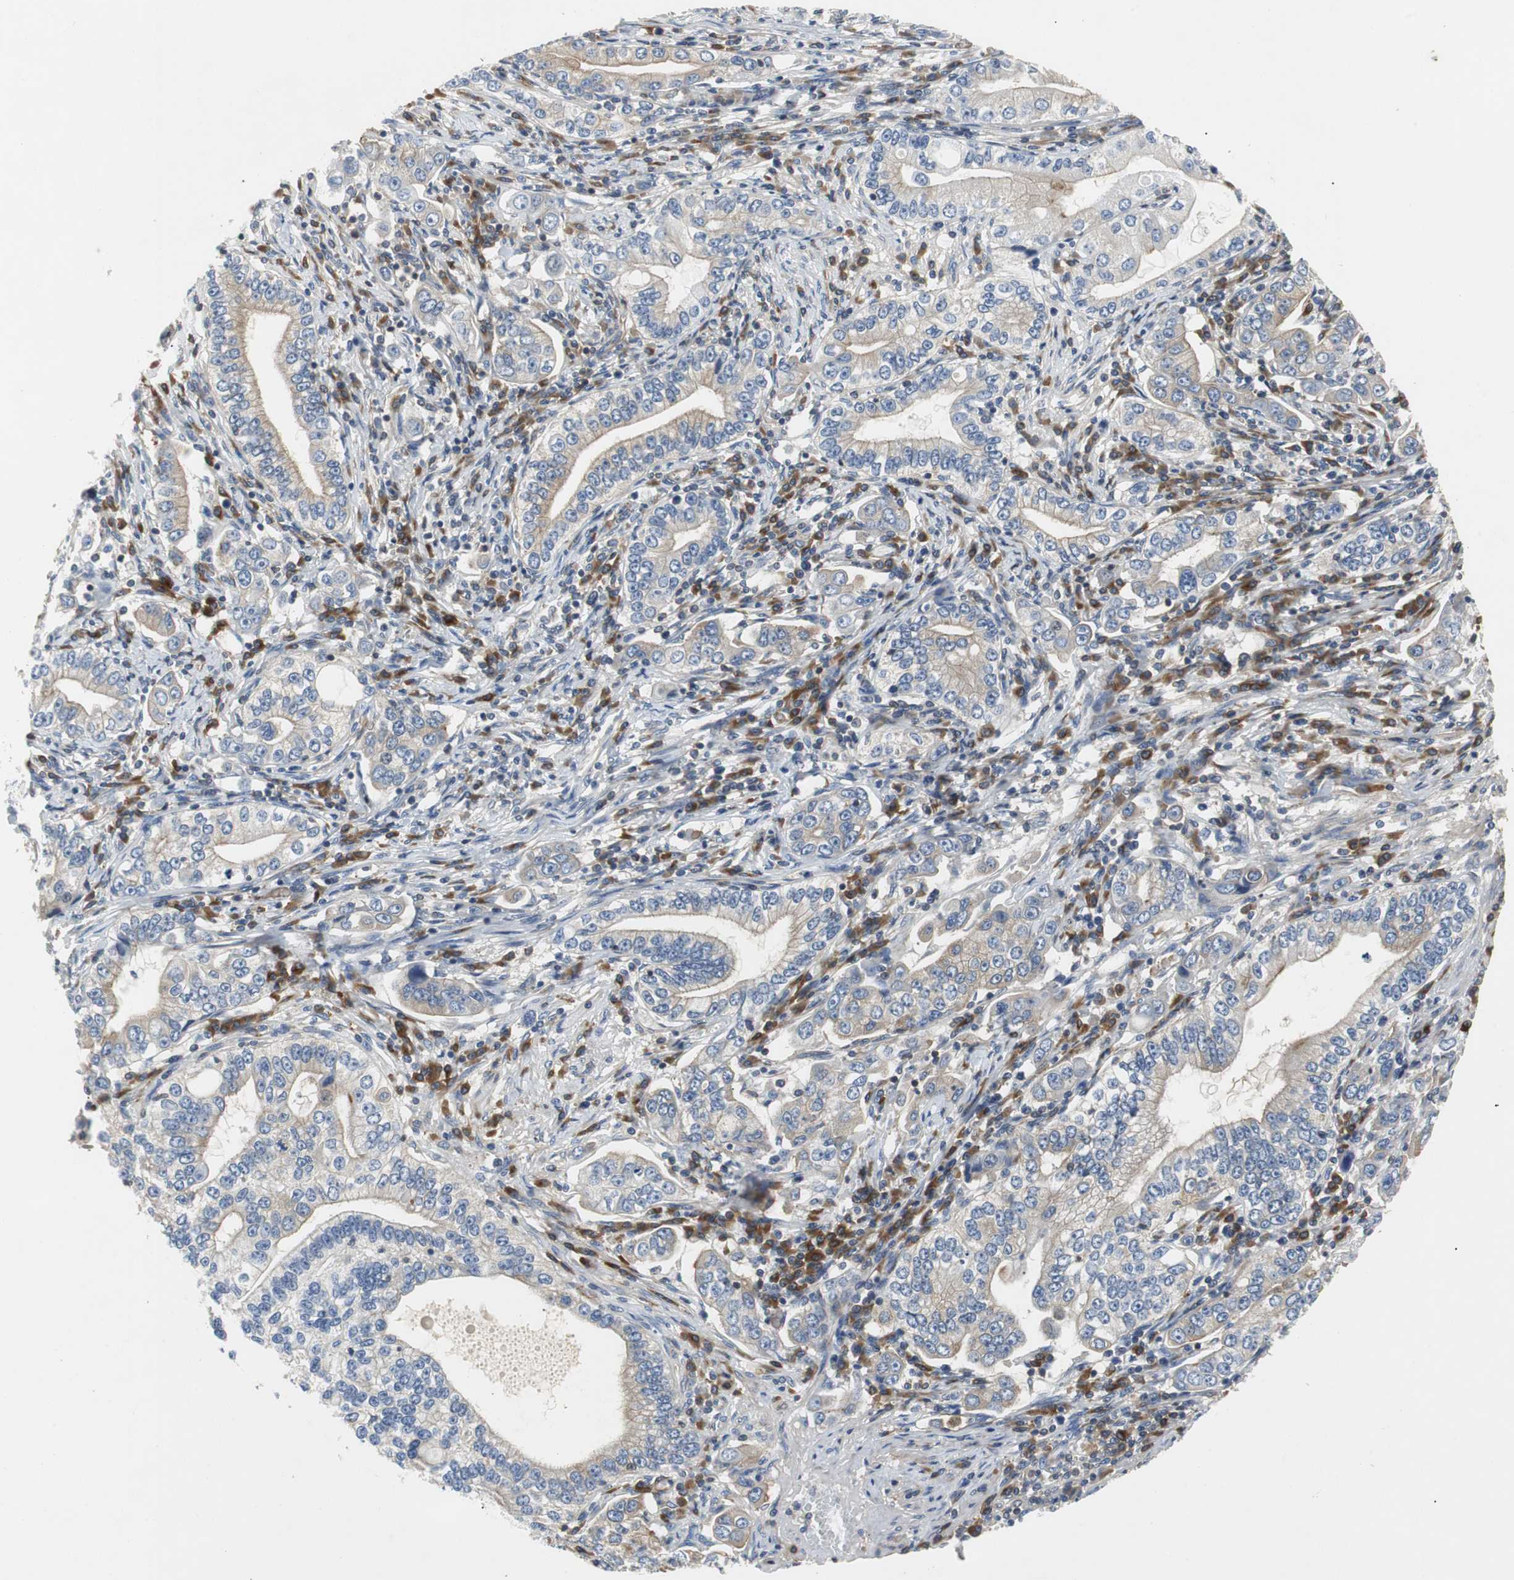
{"staining": {"intensity": "moderate", "quantity": "<25%", "location": "cytoplasmic/membranous"}, "tissue": "stomach cancer", "cell_type": "Tumor cells", "image_type": "cancer", "snomed": [{"axis": "morphology", "description": "Adenocarcinoma, NOS"}, {"axis": "topography", "description": "Stomach, lower"}], "caption": "DAB (3,3'-diaminobenzidine) immunohistochemical staining of human stomach cancer (adenocarcinoma) exhibits moderate cytoplasmic/membranous protein staining in about <25% of tumor cells.", "gene": "GYS1", "patient": {"sex": "female", "age": 72}}